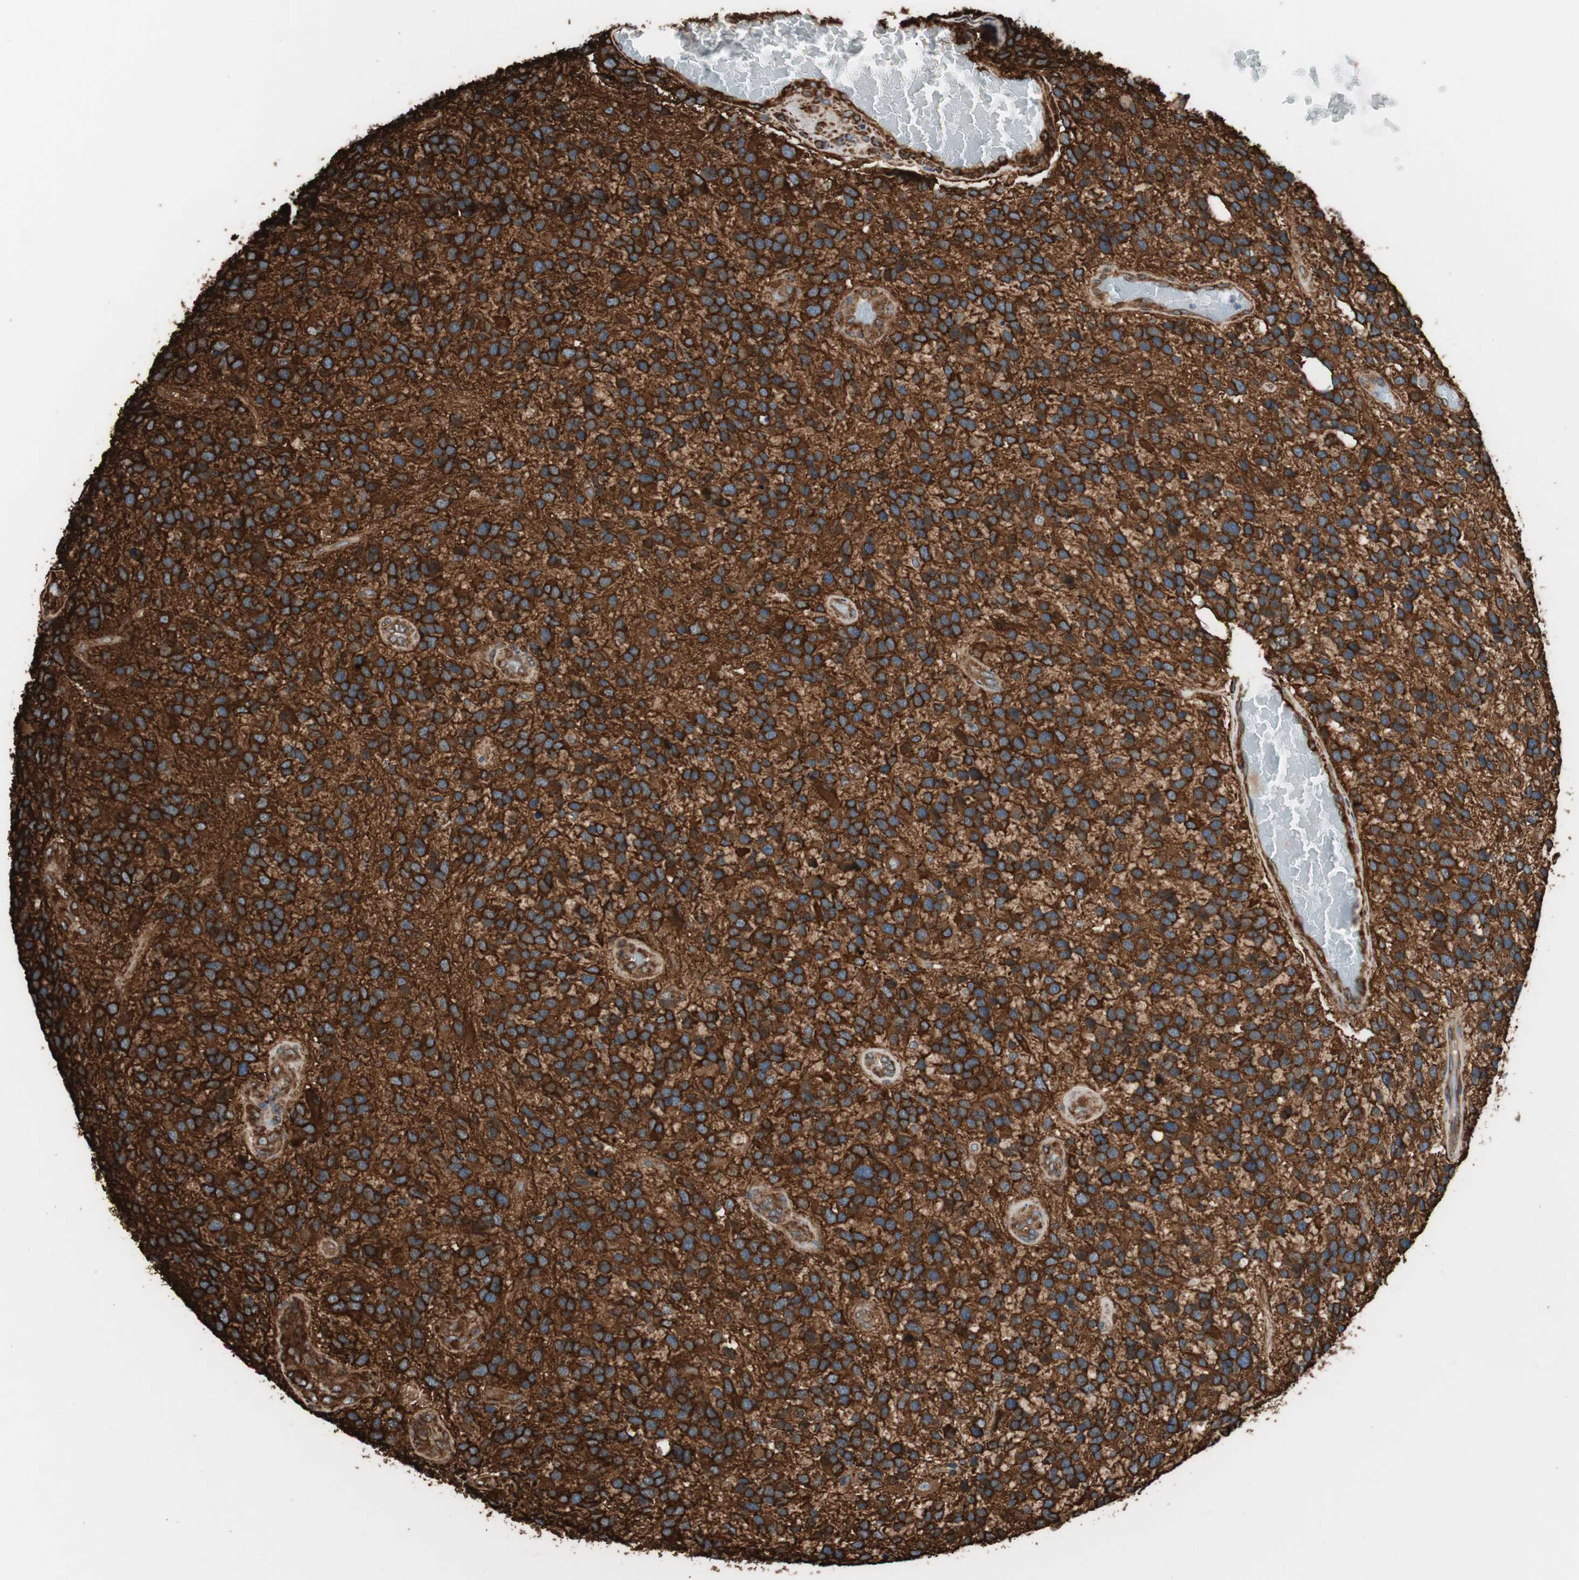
{"staining": {"intensity": "strong", "quantity": ">75%", "location": "cytoplasmic/membranous"}, "tissue": "glioma", "cell_type": "Tumor cells", "image_type": "cancer", "snomed": [{"axis": "morphology", "description": "Glioma, malignant, High grade"}, {"axis": "topography", "description": "Brain"}], "caption": "High-grade glioma (malignant) was stained to show a protein in brown. There is high levels of strong cytoplasmic/membranous positivity in approximately >75% of tumor cells.", "gene": "GPSM2", "patient": {"sex": "female", "age": 58}}